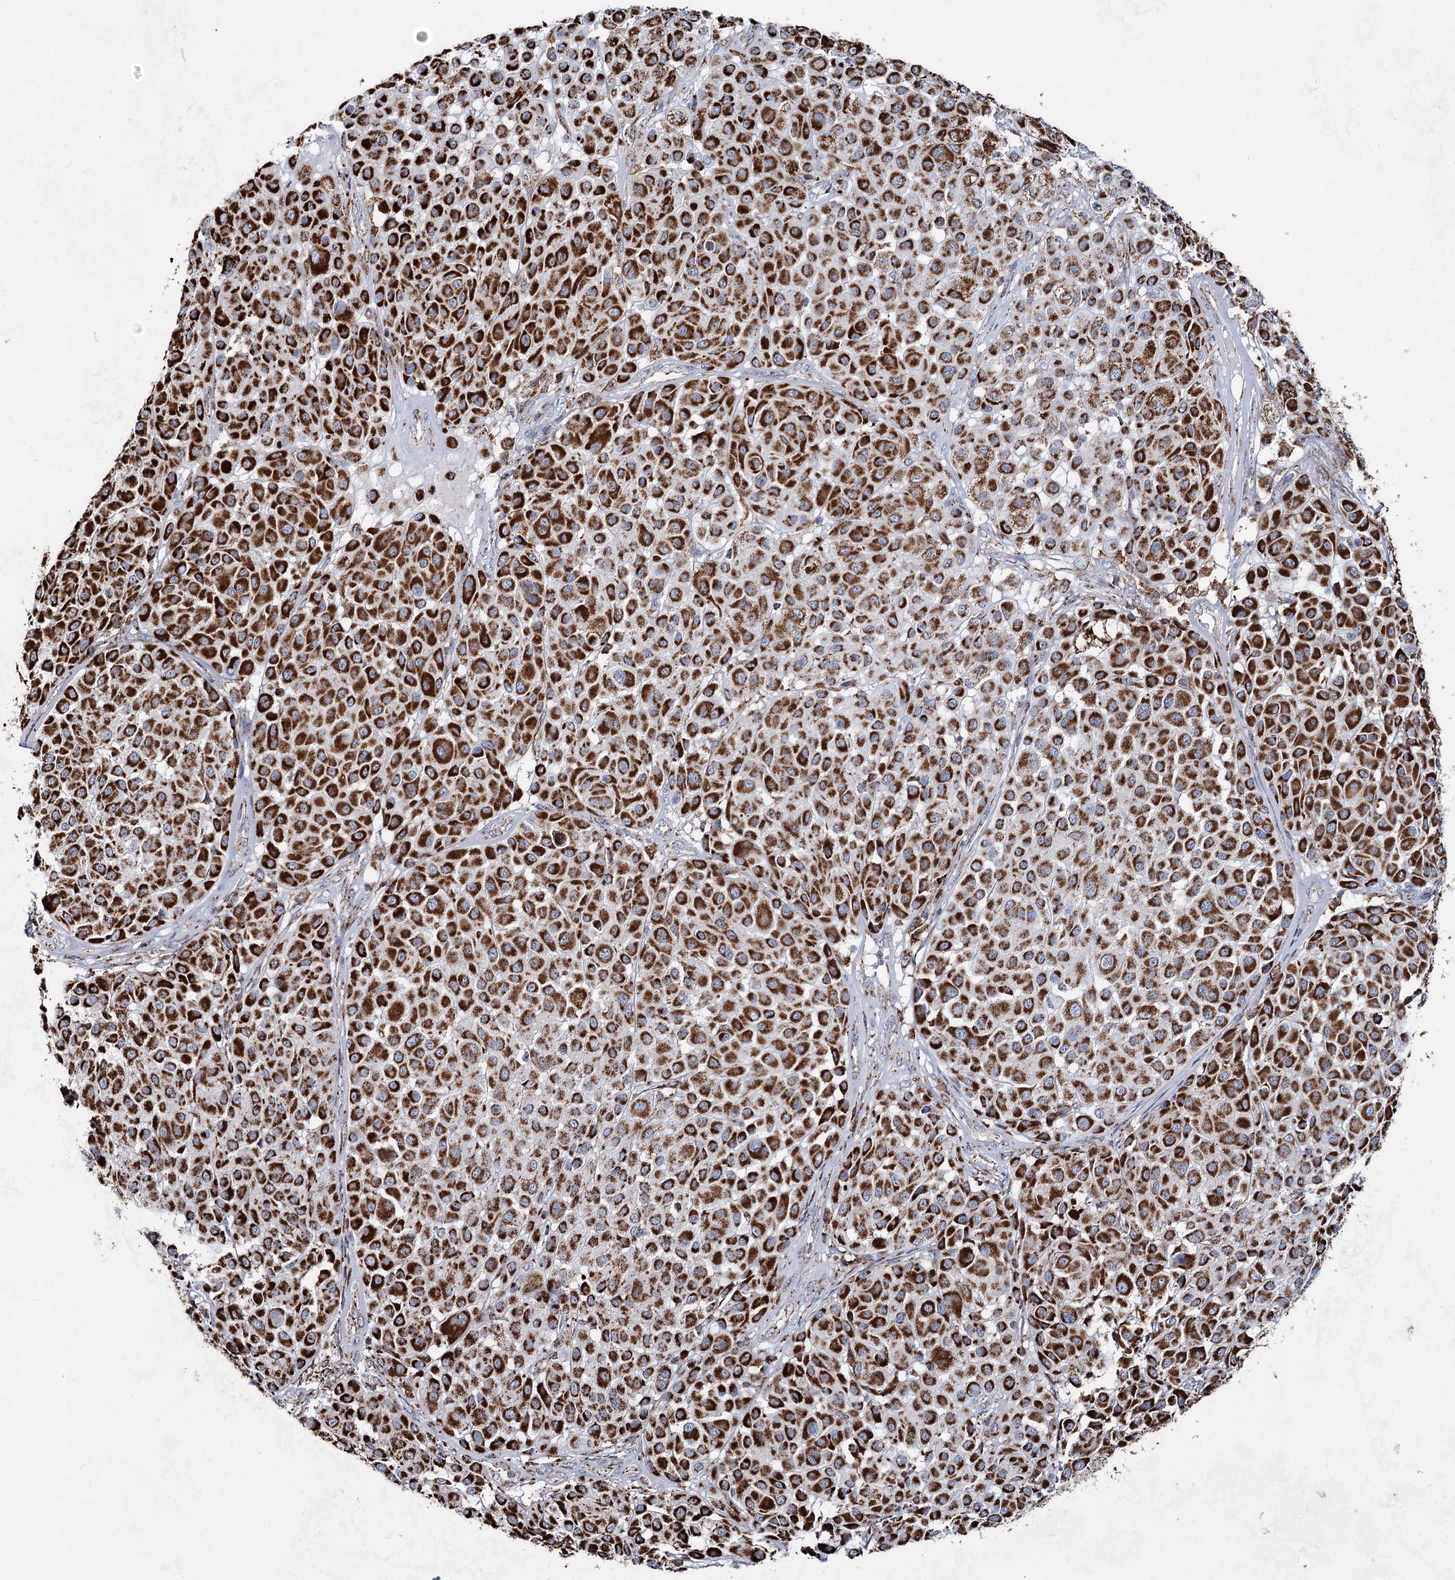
{"staining": {"intensity": "strong", "quantity": ">75%", "location": "cytoplasmic/membranous"}, "tissue": "melanoma", "cell_type": "Tumor cells", "image_type": "cancer", "snomed": [{"axis": "morphology", "description": "Malignant melanoma, Metastatic site"}, {"axis": "topography", "description": "Soft tissue"}], "caption": "A micrograph showing strong cytoplasmic/membranous expression in approximately >75% of tumor cells in melanoma, as visualized by brown immunohistochemical staining.", "gene": "CWF19L1", "patient": {"sex": "male", "age": 41}}